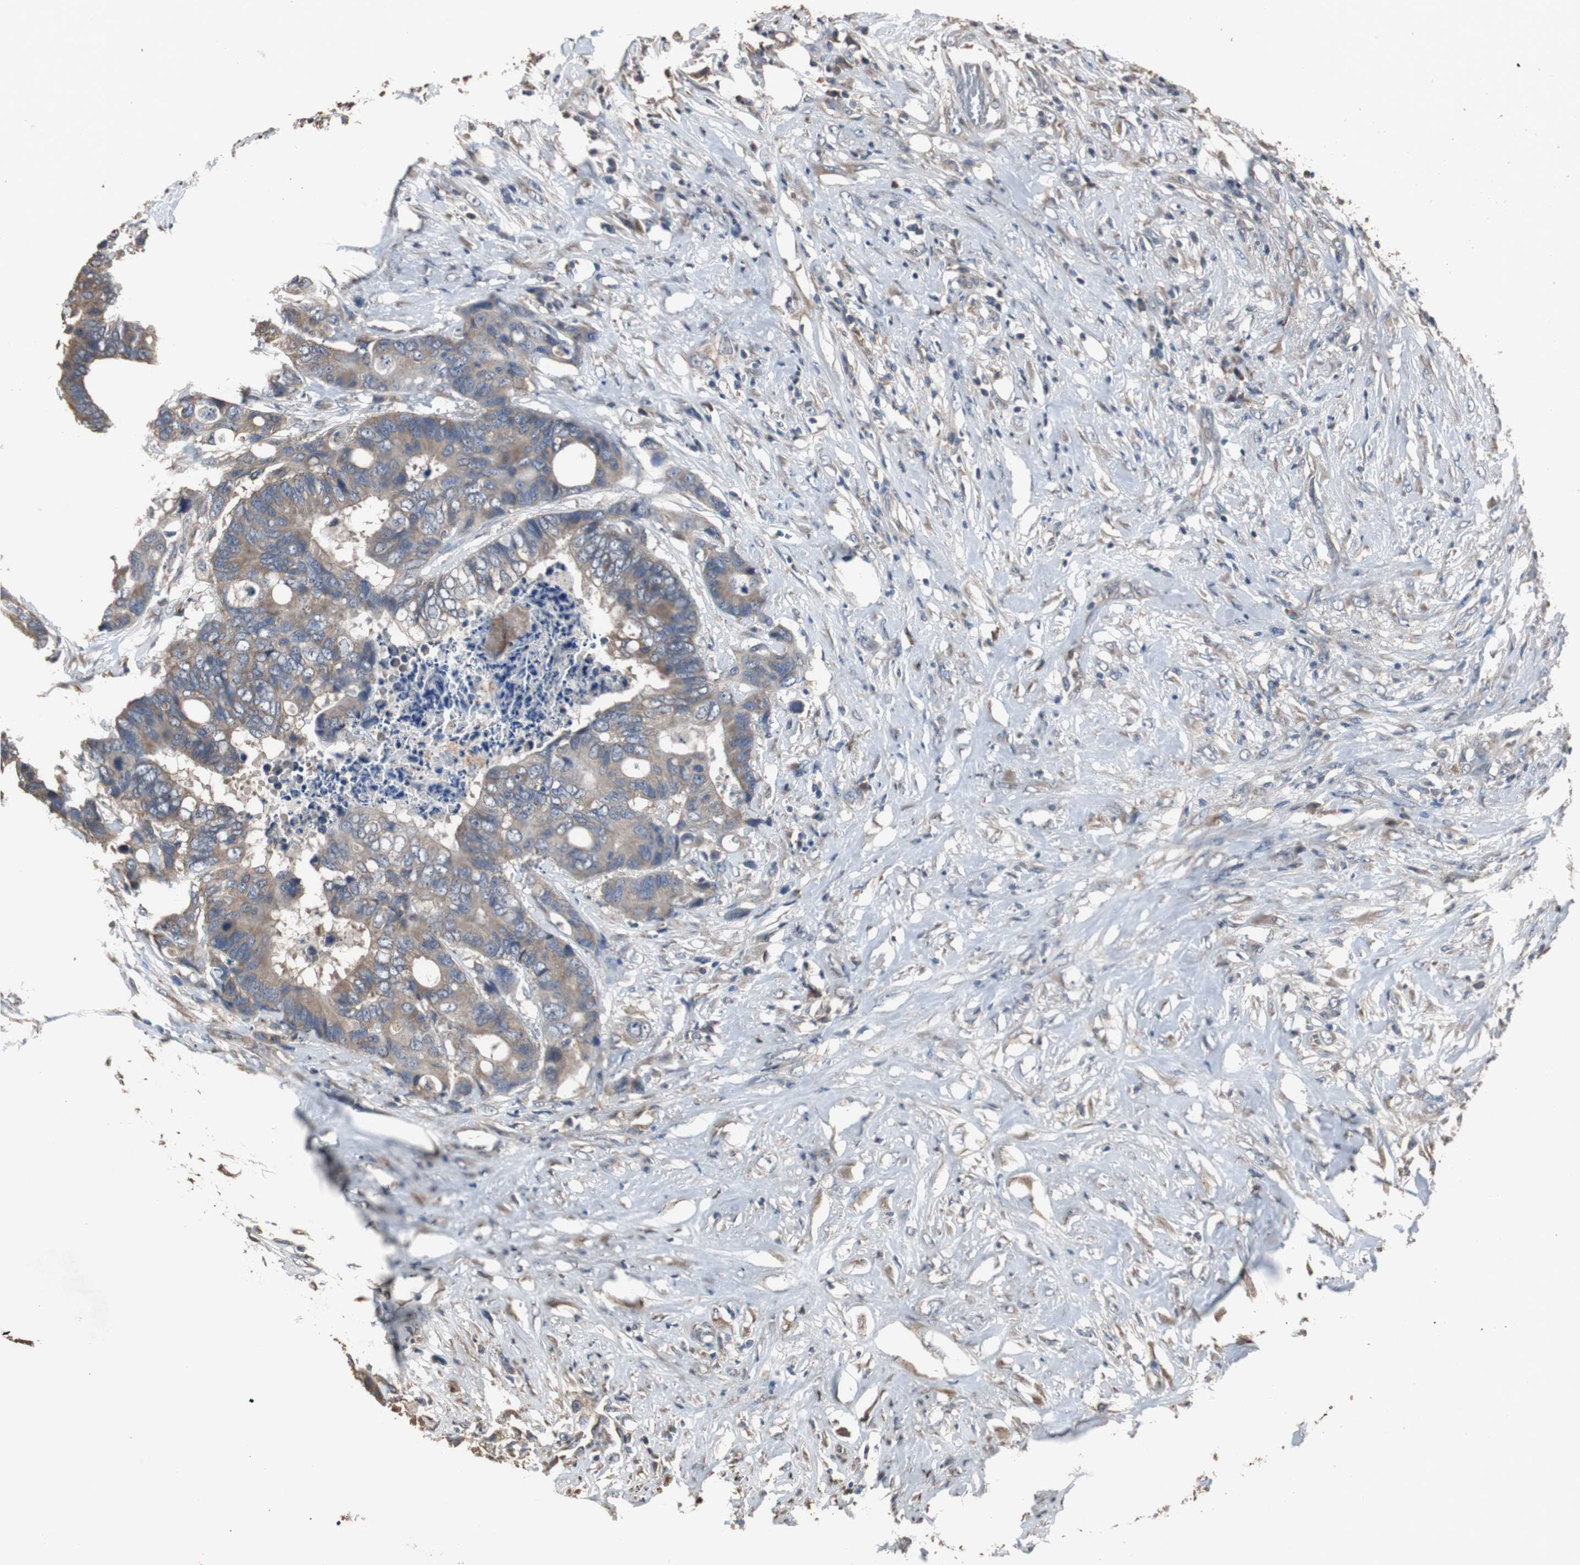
{"staining": {"intensity": "weak", "quantity": ">75%", "location": "cytoplasmic/membranous"}, "tissue": "colorectal cancer", "cell_type": "Tumor cells", "image_type": "cancer", "snomed": [{"axis": "morphology", "description": "Adenocarcinoma, NOS"}, {"axis": "topography", "description": "Rectum"}], "caption": "This histopathology image exhibits immunohistochemistry staining of colorectal cancer (adenocarcinoma), with low weak cytoplasmic/membranous positivity in approximately >75% of tumor cells.", "gene": "SCIMP", "patient": {"sex": "male", "age": 55}}